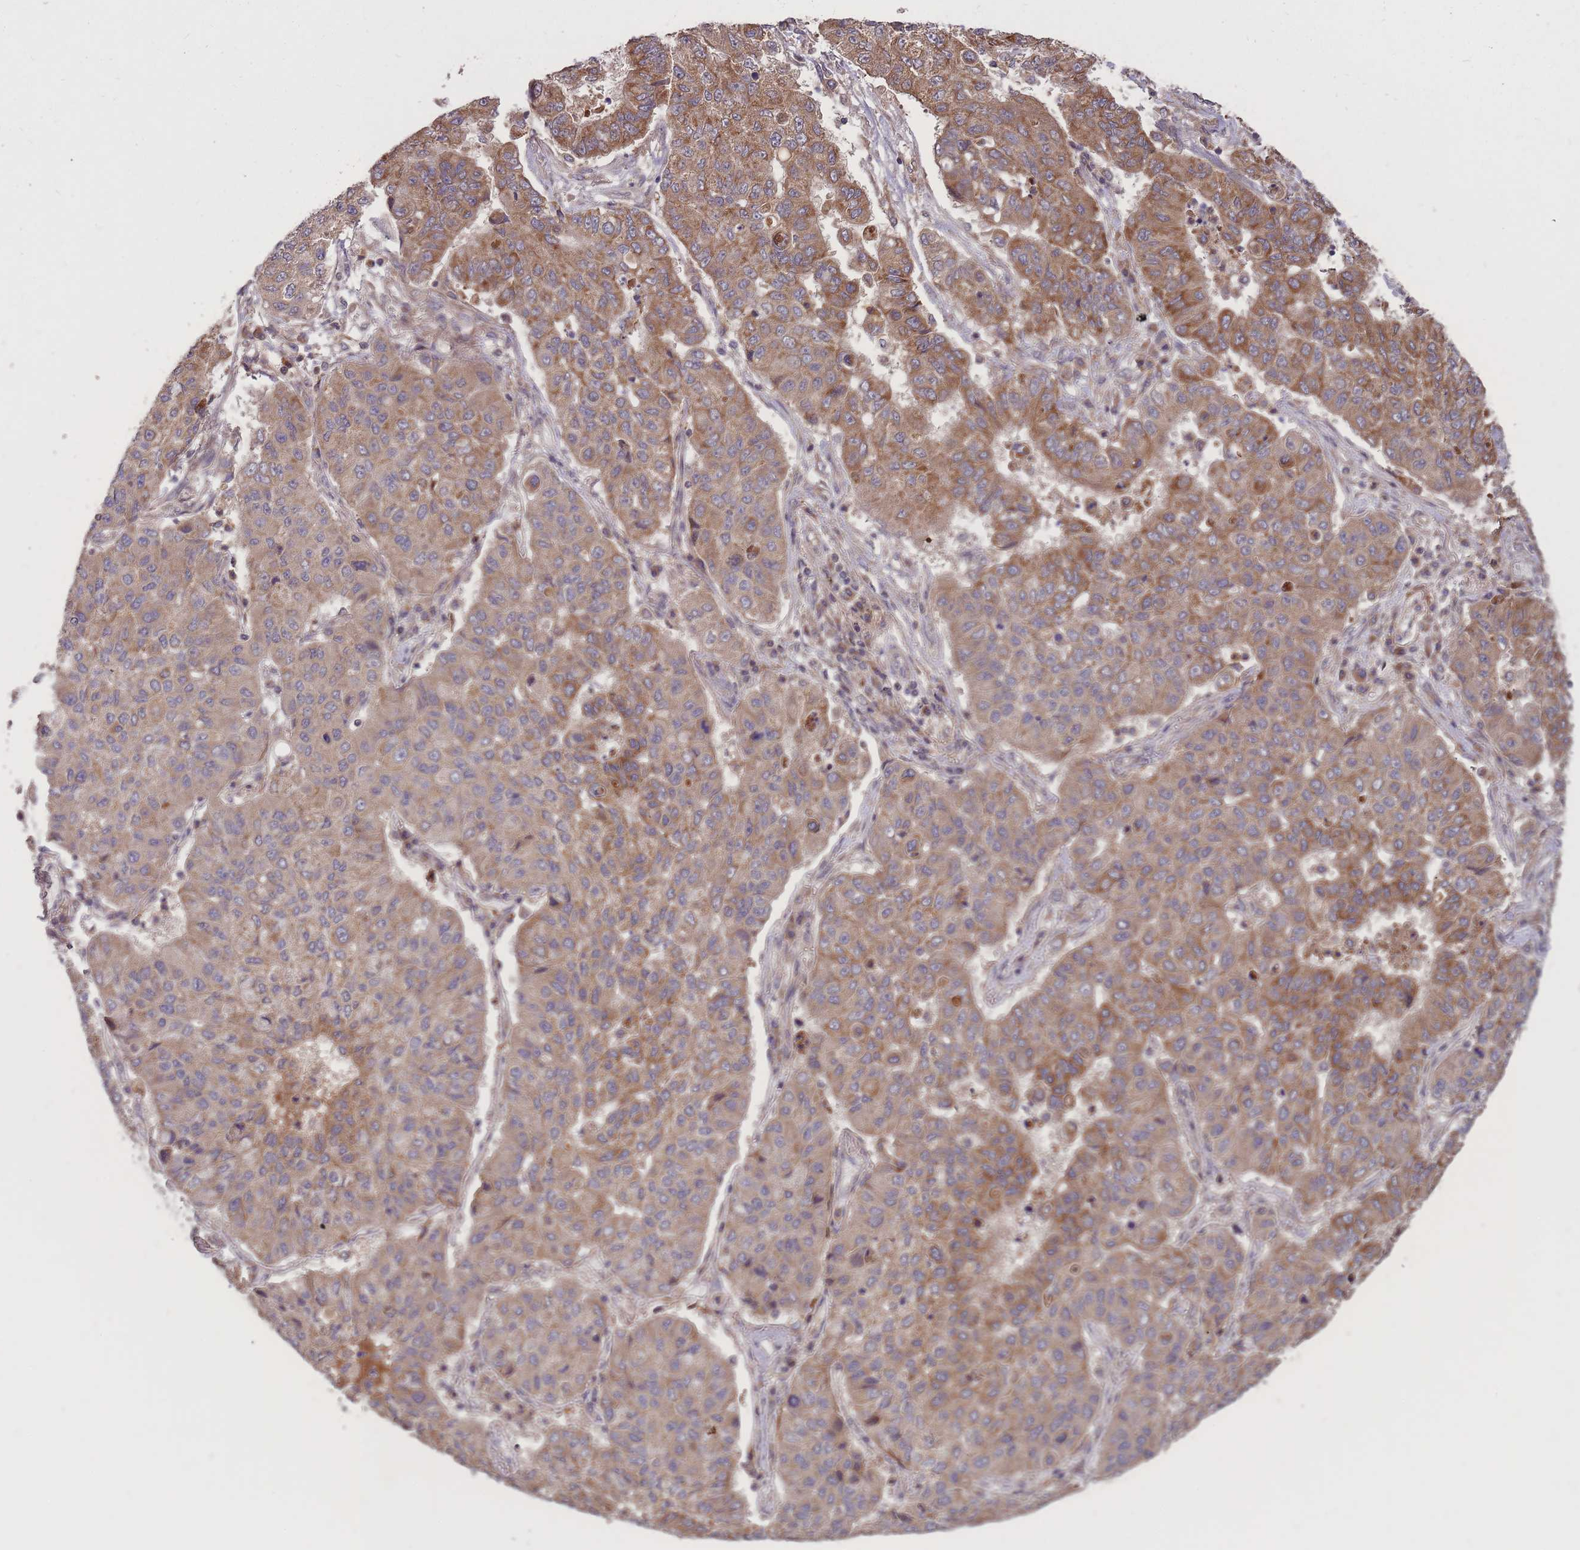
{"staining": {"intensity": "moderate", "quantity": ">75%", "location": "cytoplasmic/membranous"}, "tissue": "lung cancer", "cell_type": "Tumor cells", "image_type": "cancer", "snomed": [{"axis": "morphology", "description": "Squamous cell carcinoma, NOS"}, {"axis": "topography", "description": "Lung"}], "caption": "Immunohistochemical staining of lung squamous cell carcinoma displays medium levels of moderate cytoplasmic/membranous positivity in approximately >75% of tumor cells.", "gene": "IGF2BP2", "patient": {"sex": "male", "age": 74}}